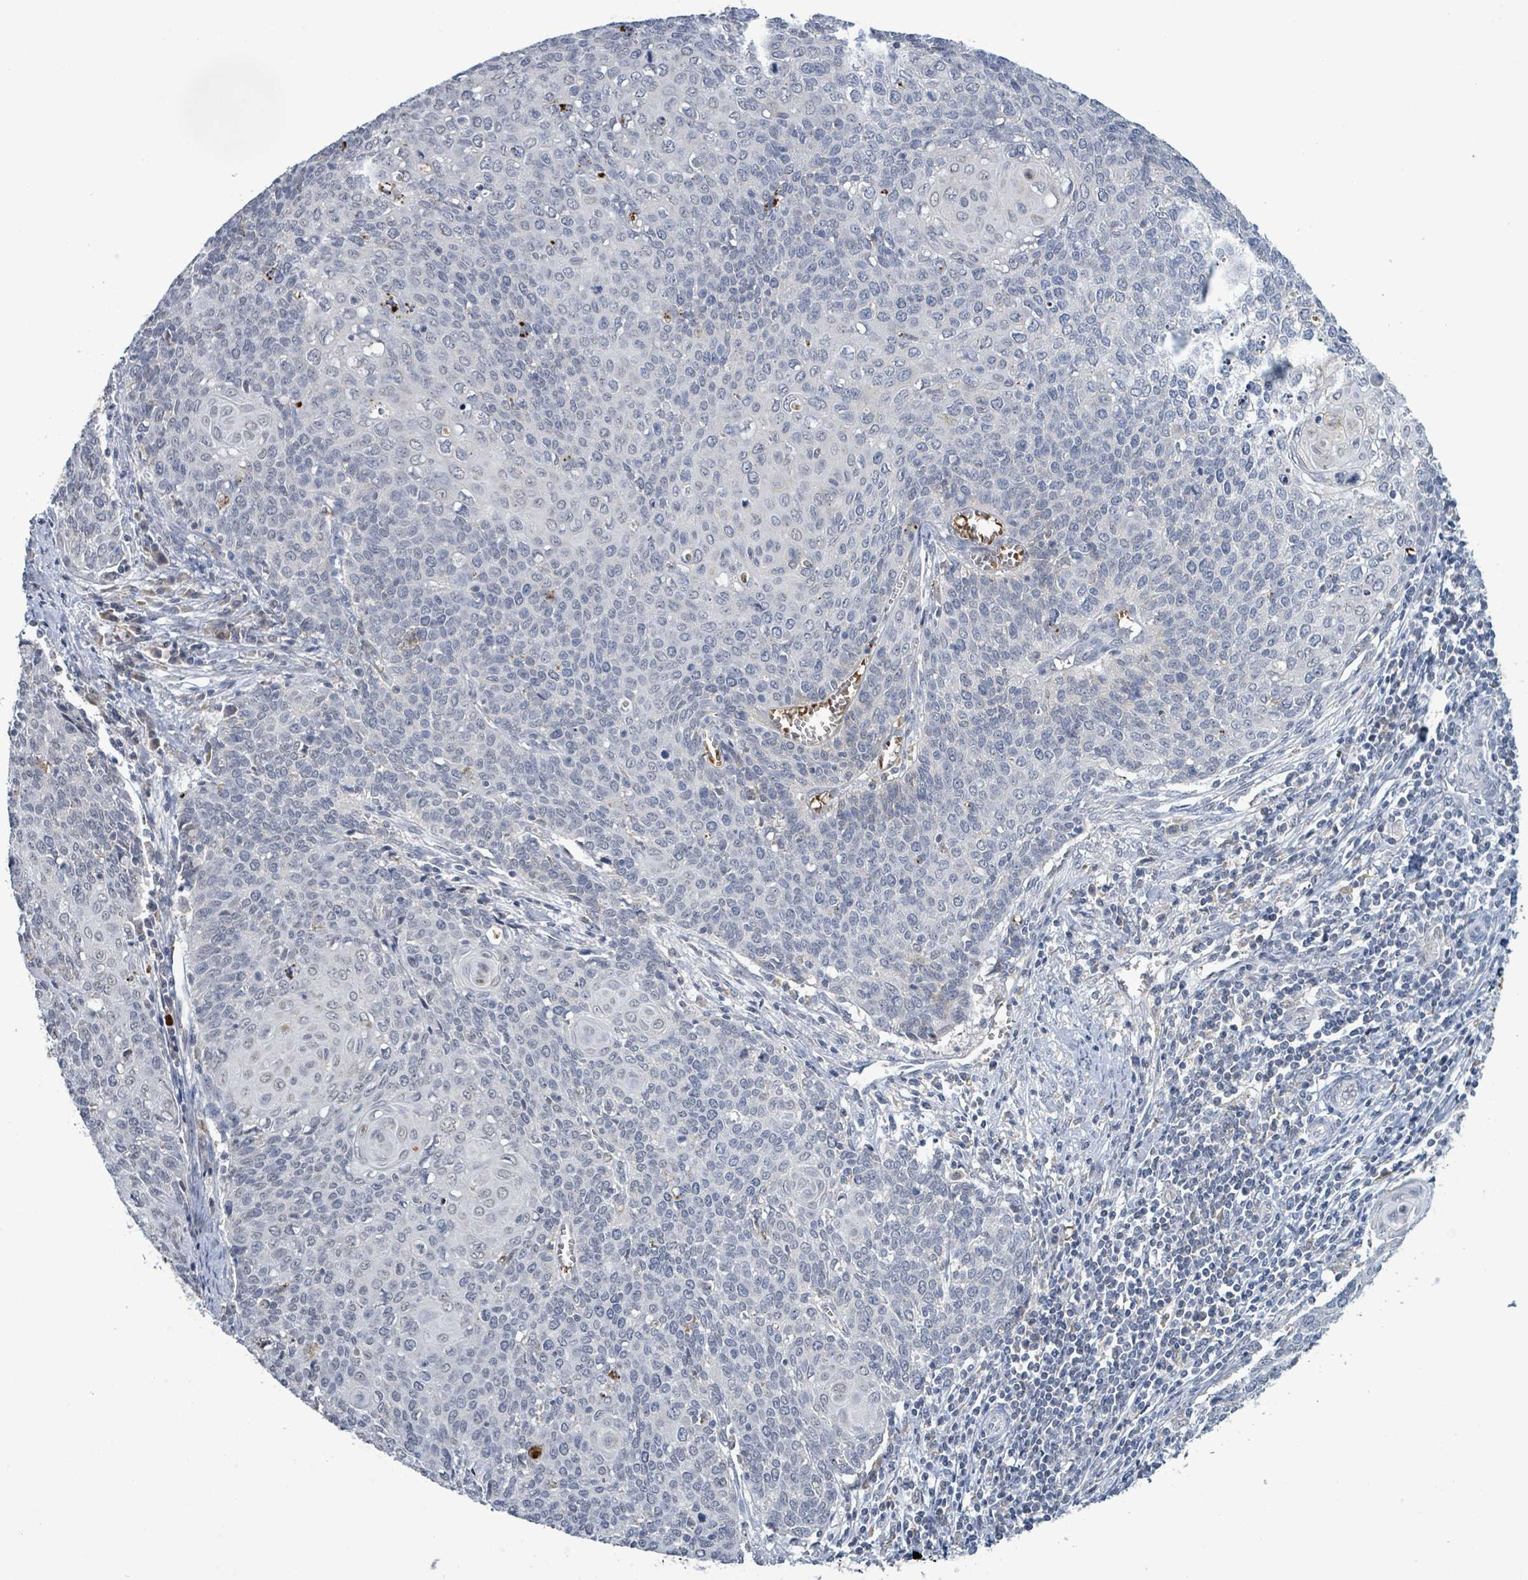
{"staining": {"intensity": "negative", "quantity": "none", "location": "none"}, "tissue": "cervical cancer", "cell_type": "Tumor cells", "image_type": "cancer", "snomed": [{"axis": "morphology", "description": "Squamous cell carcinoma, NOS"}, {"axis": "topography", "description": "Cervix"}], "caption": "Immunohistochemistry (IHC) image of neoplastic tissue: human cervical cancer stained with DAB (3,3'-diaminobenzidine) displays no significant protein positivity in tumor cells. The staining was performed using DAB to visualize the protein expression in brown, while the nuclei were stained in blue with hematoxylin (Magnification: 20x).", "gene": "SEBOX", "patient": {"sex": "female", "age": 39}}